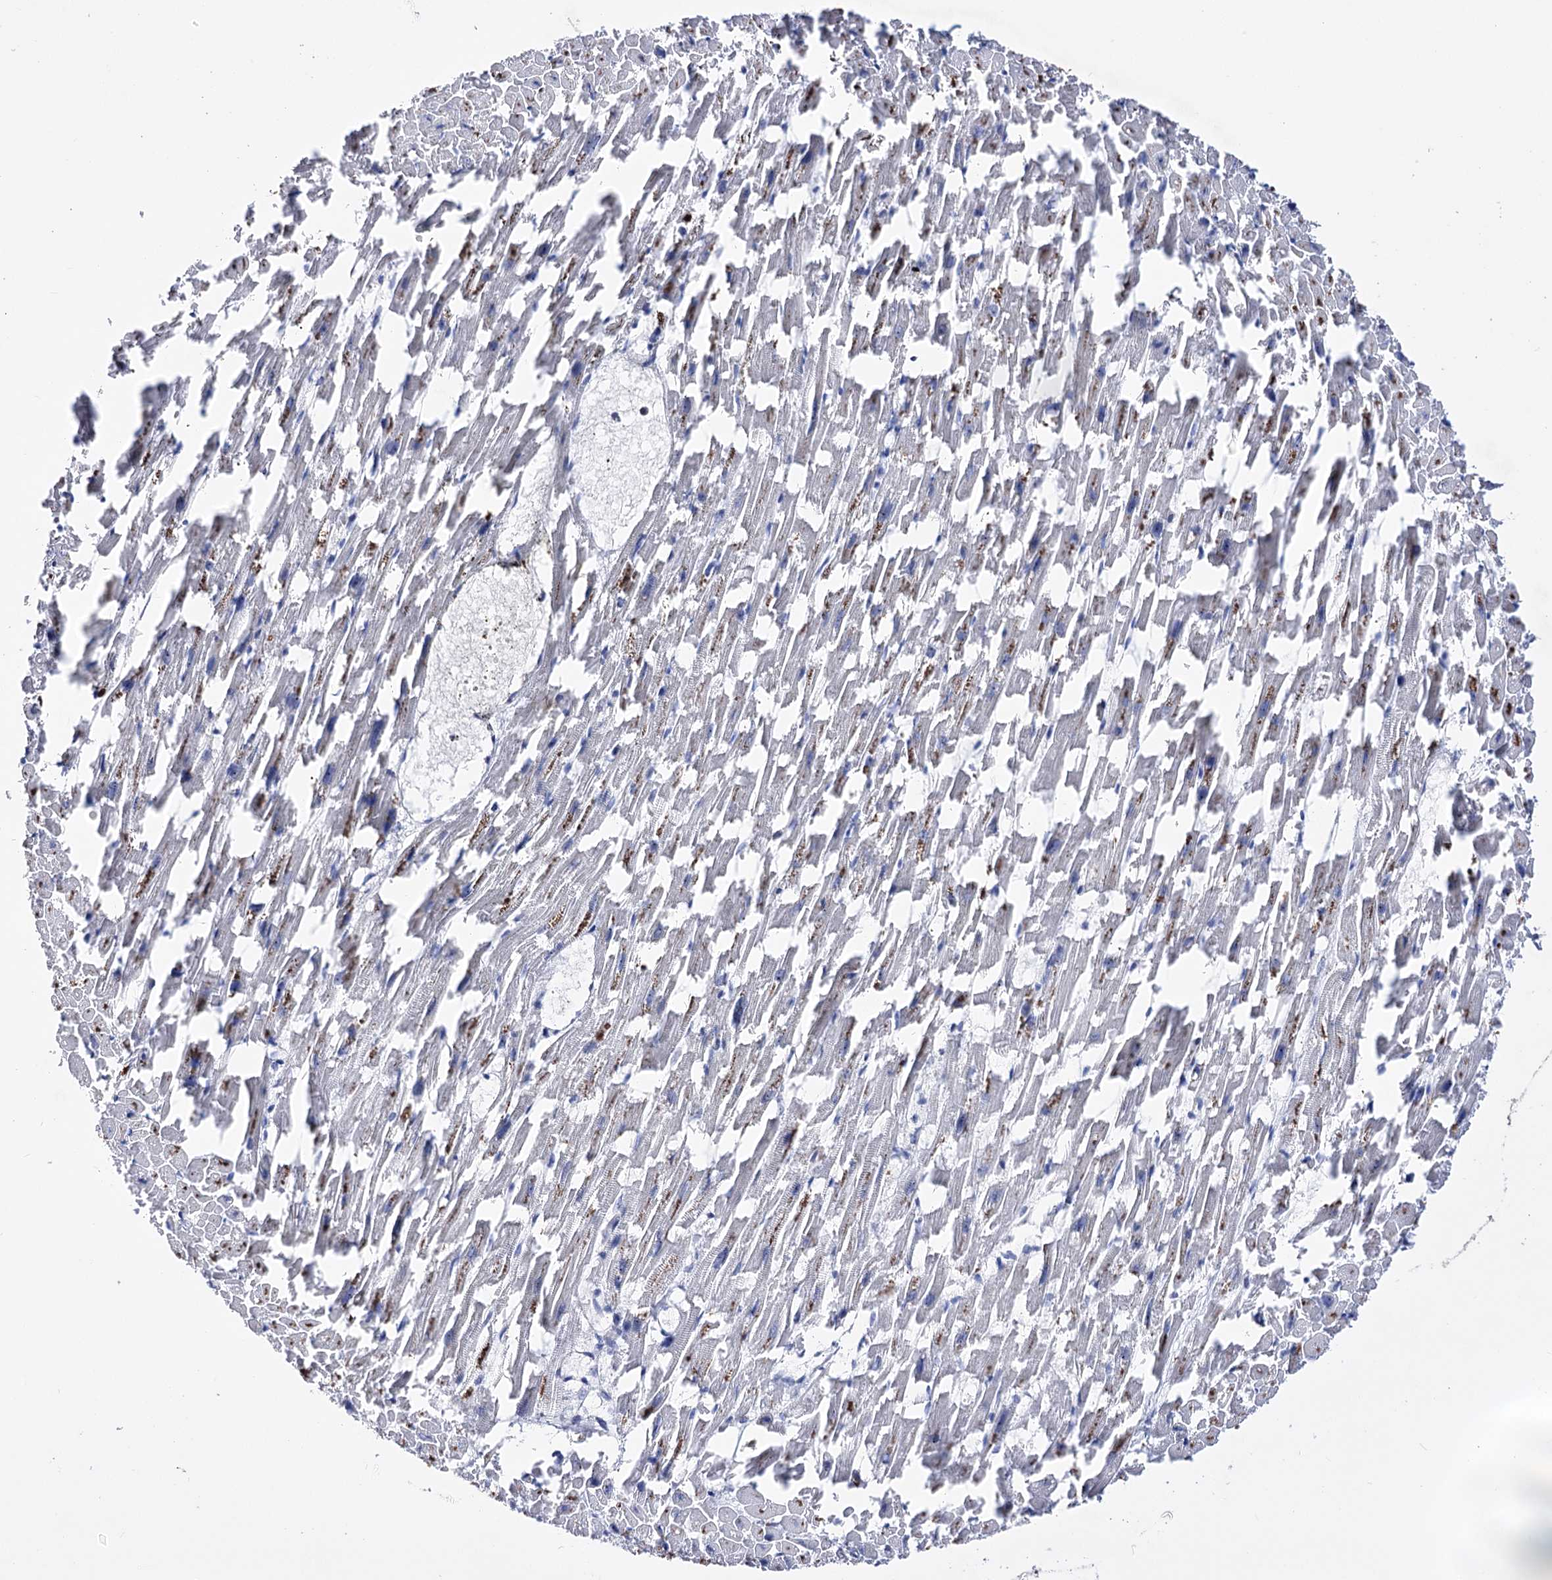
{"staining": {"intensity": "negative", "quantity": "none", "location": "none"}, "tissue": "heart muscle", "cell_type": "Cardiomyocytes", "image_type": "normal", "snomed": [{"axis": "morphology", "description": "Normal tissue, NOS"}, {"axis": "topography", "description": "Heart"}], "caption": "This image is of unremarkable heart muscle stained with immunohistochemistry (IHC) to label a protein in brown with the nuclei are counter-stained blue. There is no staining in cardiomyocytes. (DAB IHC visualized using brightfield microscopy, high magnification).", "gene": "PCGF5", "patient": {"sex": "female", "age": 64}}